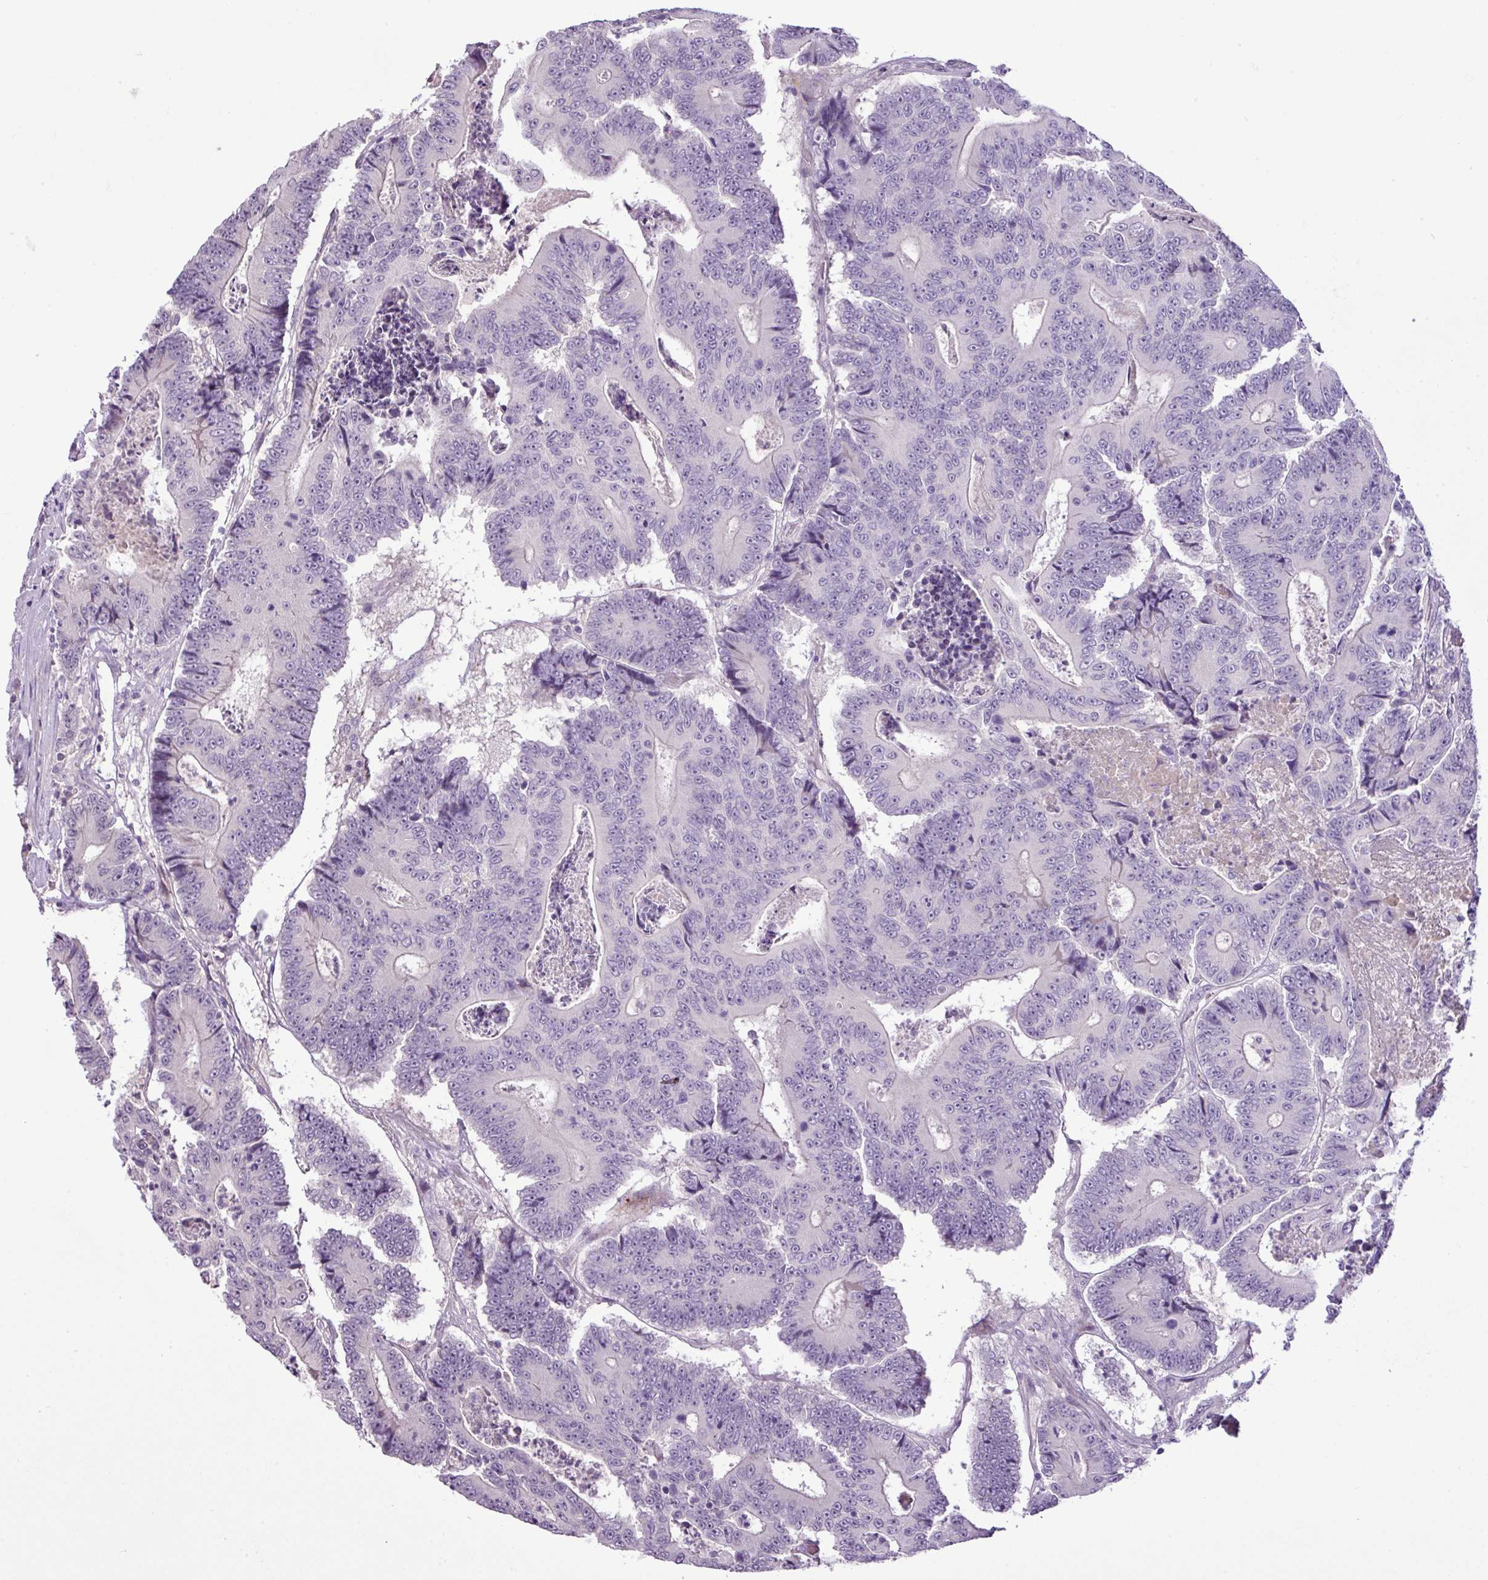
{"staining": {"intensity": "negative", "quantity": "none", "location": "none"}, "tissue": "colorectal cancer", "cell_type": "Tumor cells", "image_type": "cancer", "snomed": [{"axis": "morphology", "description": "Adenocarcinoma, NOS"}, {"axis": "topography", "description": "Colon"}], "caption": "Immunohistochemistry (IHC) micrograph of neoplastic tissue: human colorectal adenocarcinoma stained with DAB (3,3'-diaminobenzidine) demonstrates no significant protein positivity in tumor cells.", "gene": "DNAJB13", "patient": {"sex": "male", "age": 83}}